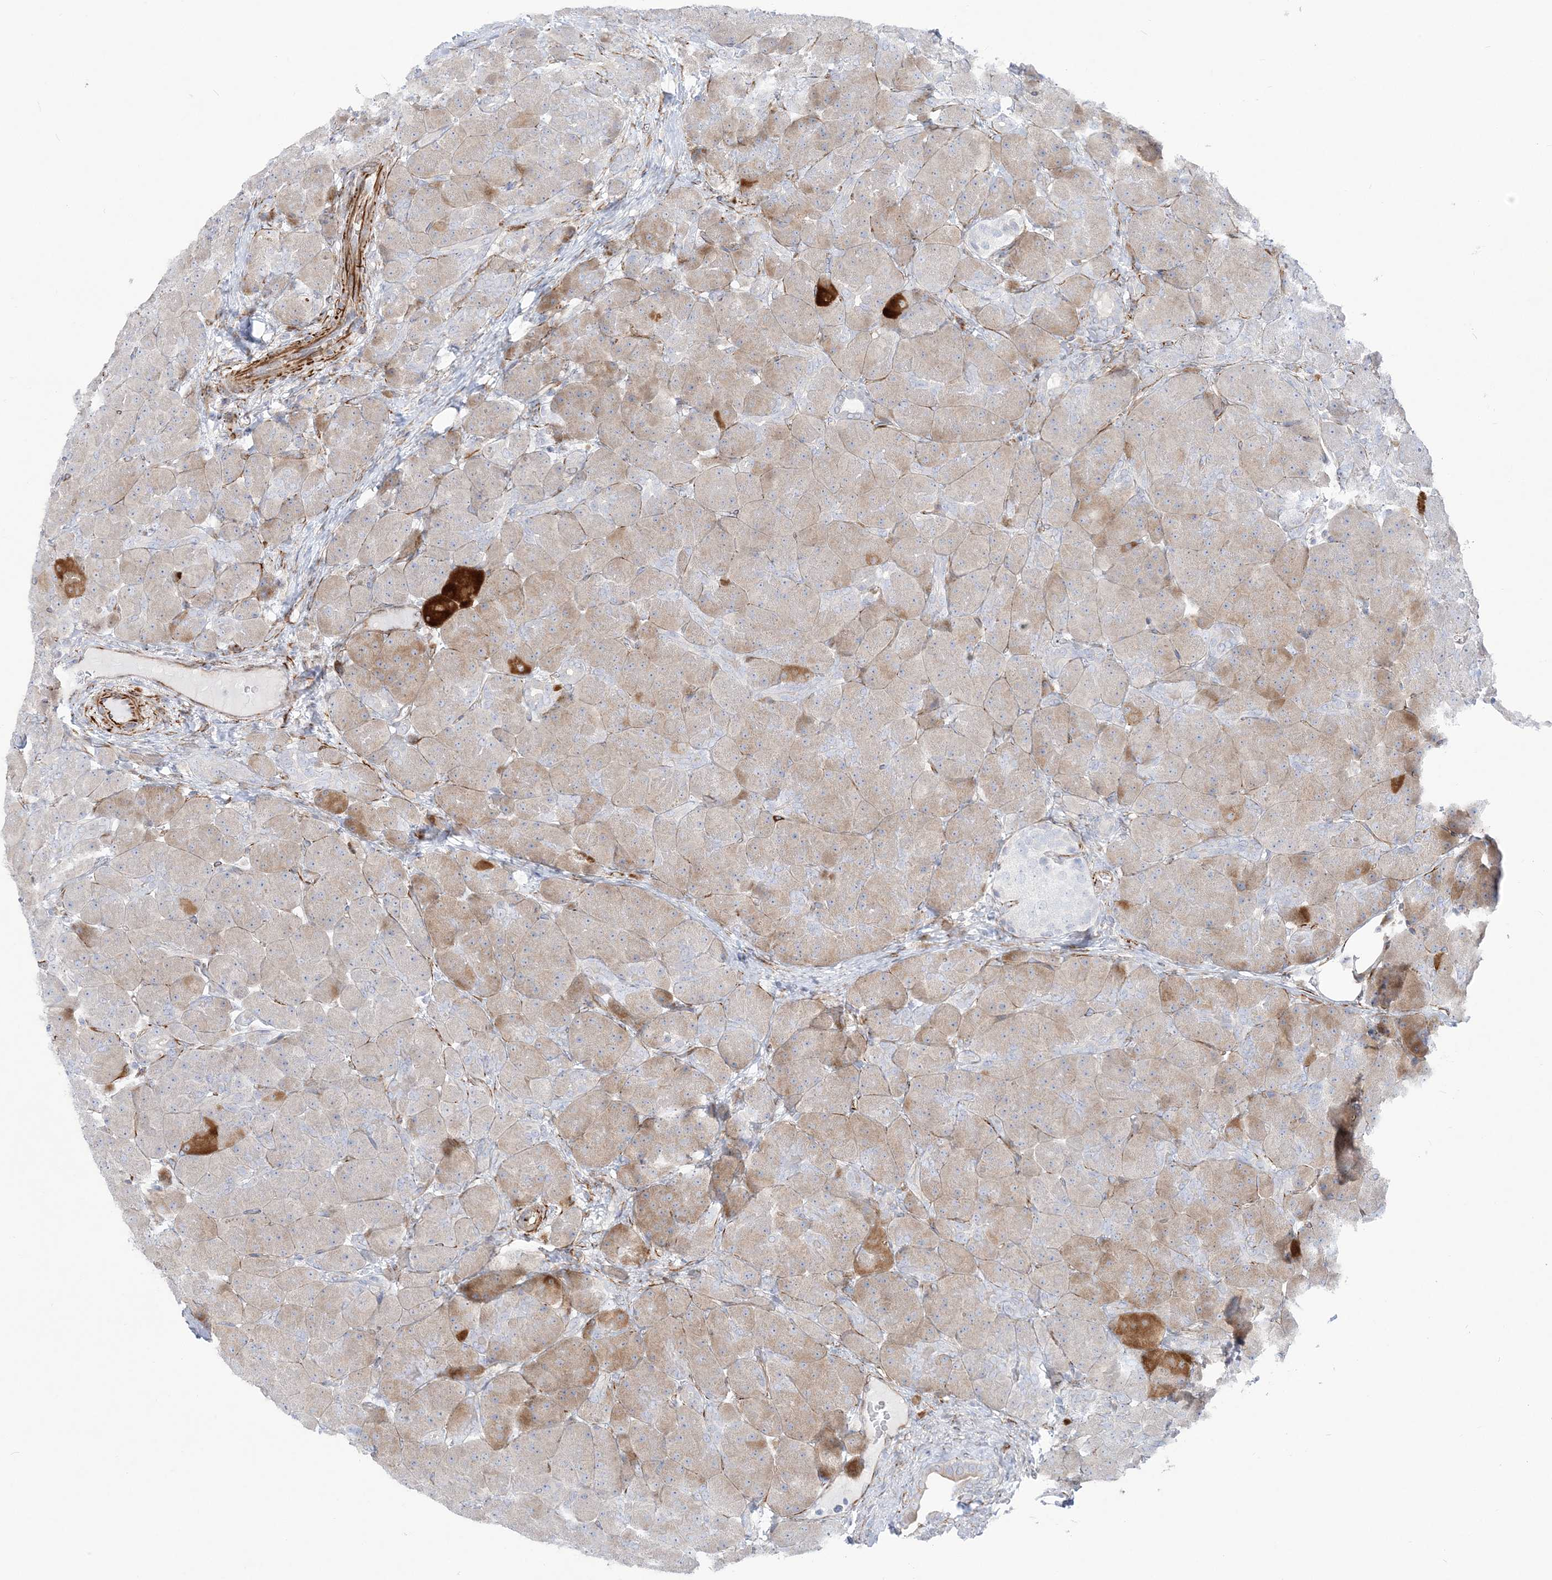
{"staining": {"intensity": "moderate", "quantity": "25%-75%", "location": "cytoplasmic/membranous"}, "tissue": "pancreas", "cell_type": "Exocrine glandular cells", "image_type": "normal", "snomed": [{"axis": "morphology", "description": "Normal tissue, NOS"}, {"axis": "topography", "description": "Pancreas"}], "caption": "Immunohistochemistry (IHC) micrograph of unremarkable pancreas: human pancreas stained using IHC reveals medium levels of moderate protein expression localized specifically in the cytoplasmic/membranous of exocrine glandular cells, appearing as a cytoplasmic/membranous brown color.", "gene": "PPIL6", "patient": {"sex": "male", "age": 66}}